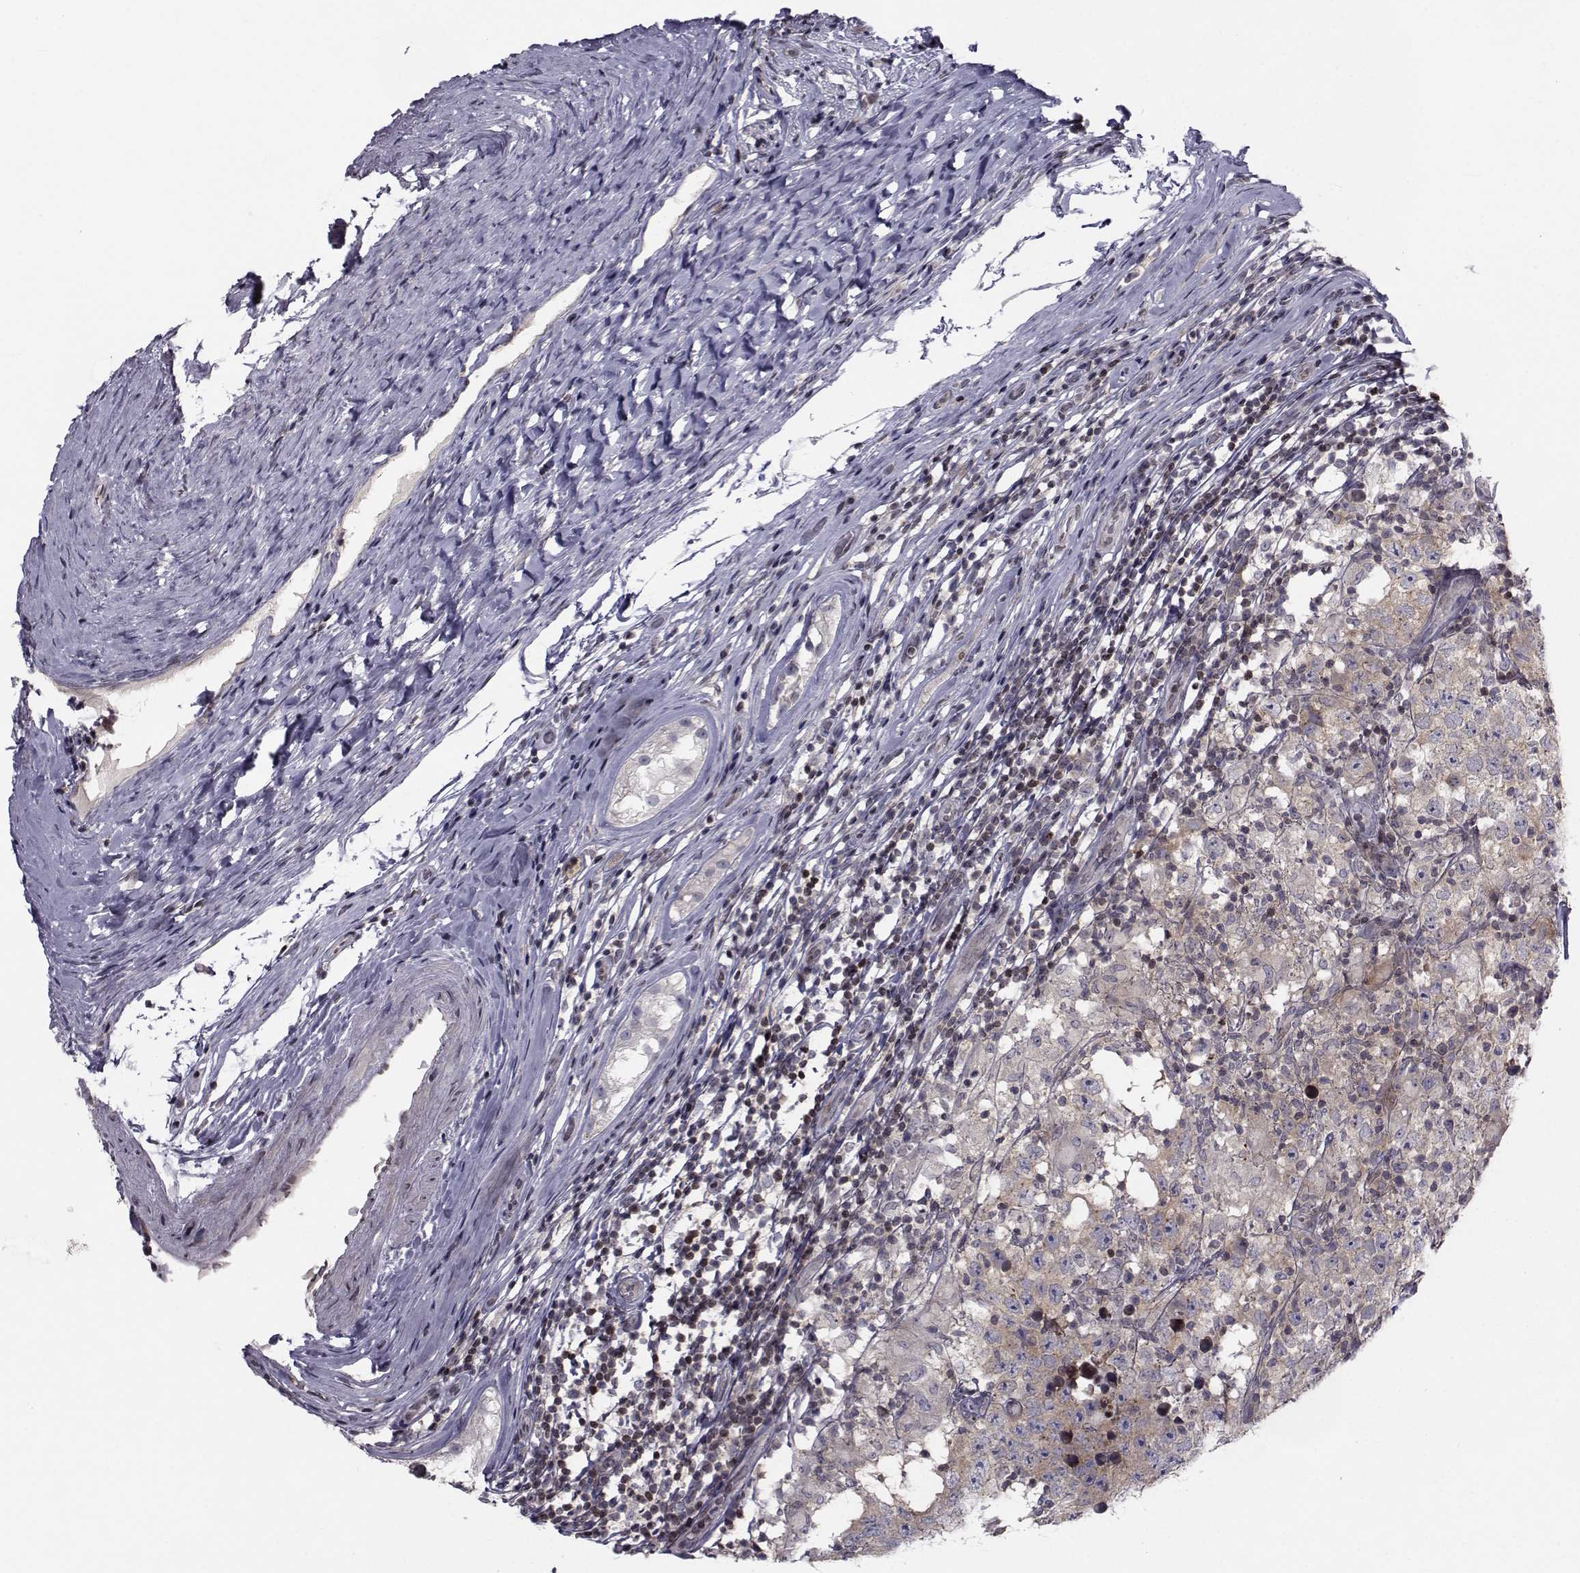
{"staining": {"intensity": "weak", "quantity": ">75%", "location": "cytoplasmic/membranous"}, "tissue": "testis cancer", "cell_type": "Tumor cells", "image_type": "cancer", "snomed": [{"axis": "morphology", "description": "Seminoma, NOS"}, {"axis": "morphology", "description": "Carcinoma, Embryonal, NOS"}, {"axis": "topography", "description": "Testis"}], "caption": "A brown stain labels weak cytoplasmic/membranous expression of a protein in human embryonal carcinoma (testis) tumor cells.", "gene": "PCP4L1", "patient": {"sex": "male", "age": 41}}